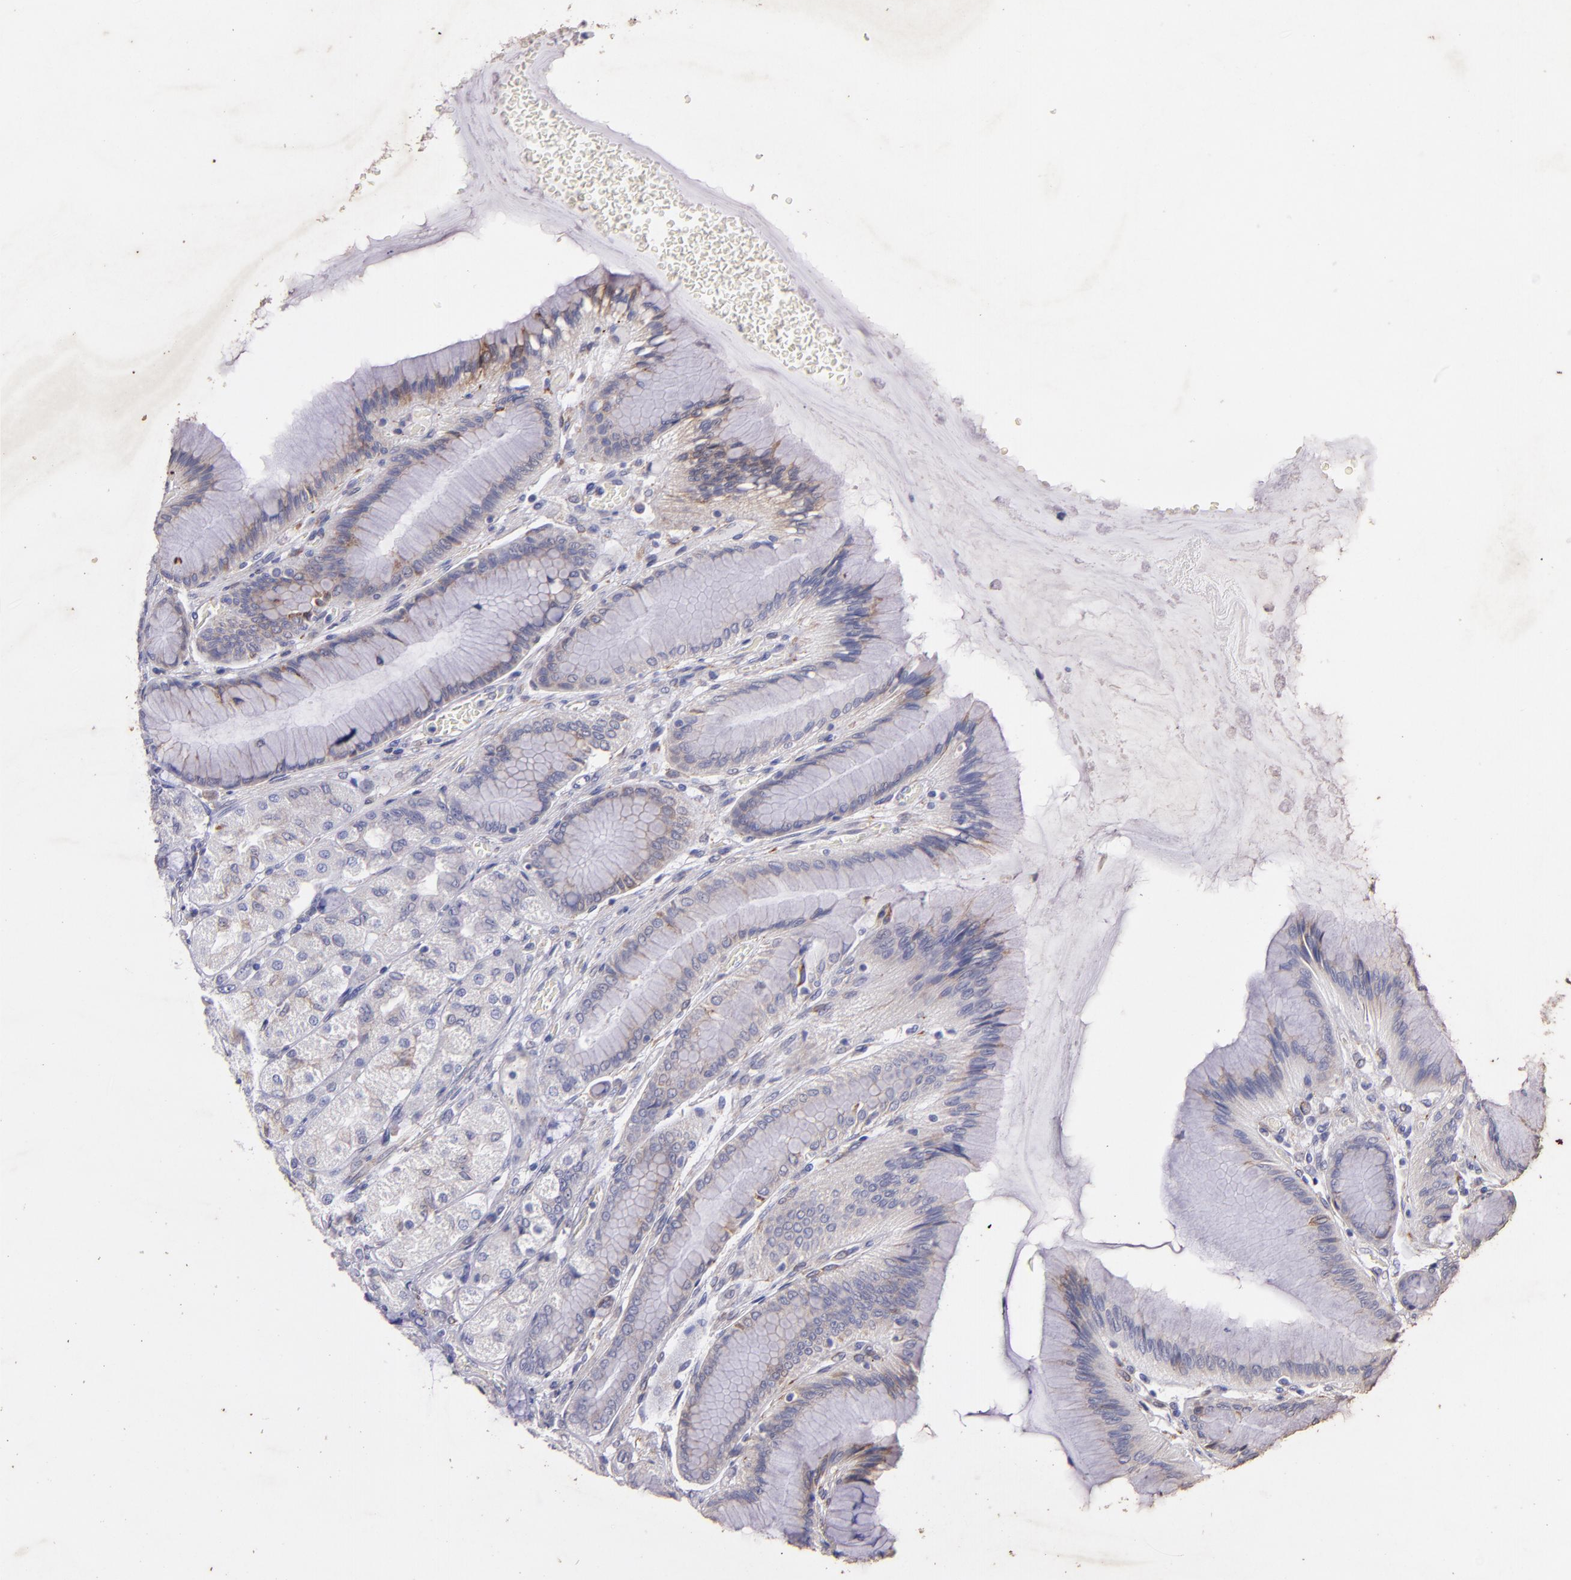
{"staining": {"intensity": "weak", "quantity": "25%-75%", "location": "cytoplasmic/membranous"}, "tissue": "stomach", "cell_type": "Glandular cells", "image_type": "normal", "snomed": [{"axis": "morphology", "description": "Normal tissue, NOS"}, {"axis": "morphology", "description": "Adenocarcinoma, NOS"}, {"axis": "topography", "description": "Stomach"}, {"axis": "topography", "description": "Stomach, lower"}], "caption": "Immunohistochemical staining of benign stomach displays weak cytoplasmic/membranous protein staining in approximately 25%-75% of glandular cells.", "gene": "RET", "patient": {"sex": "female", "age": 65}}